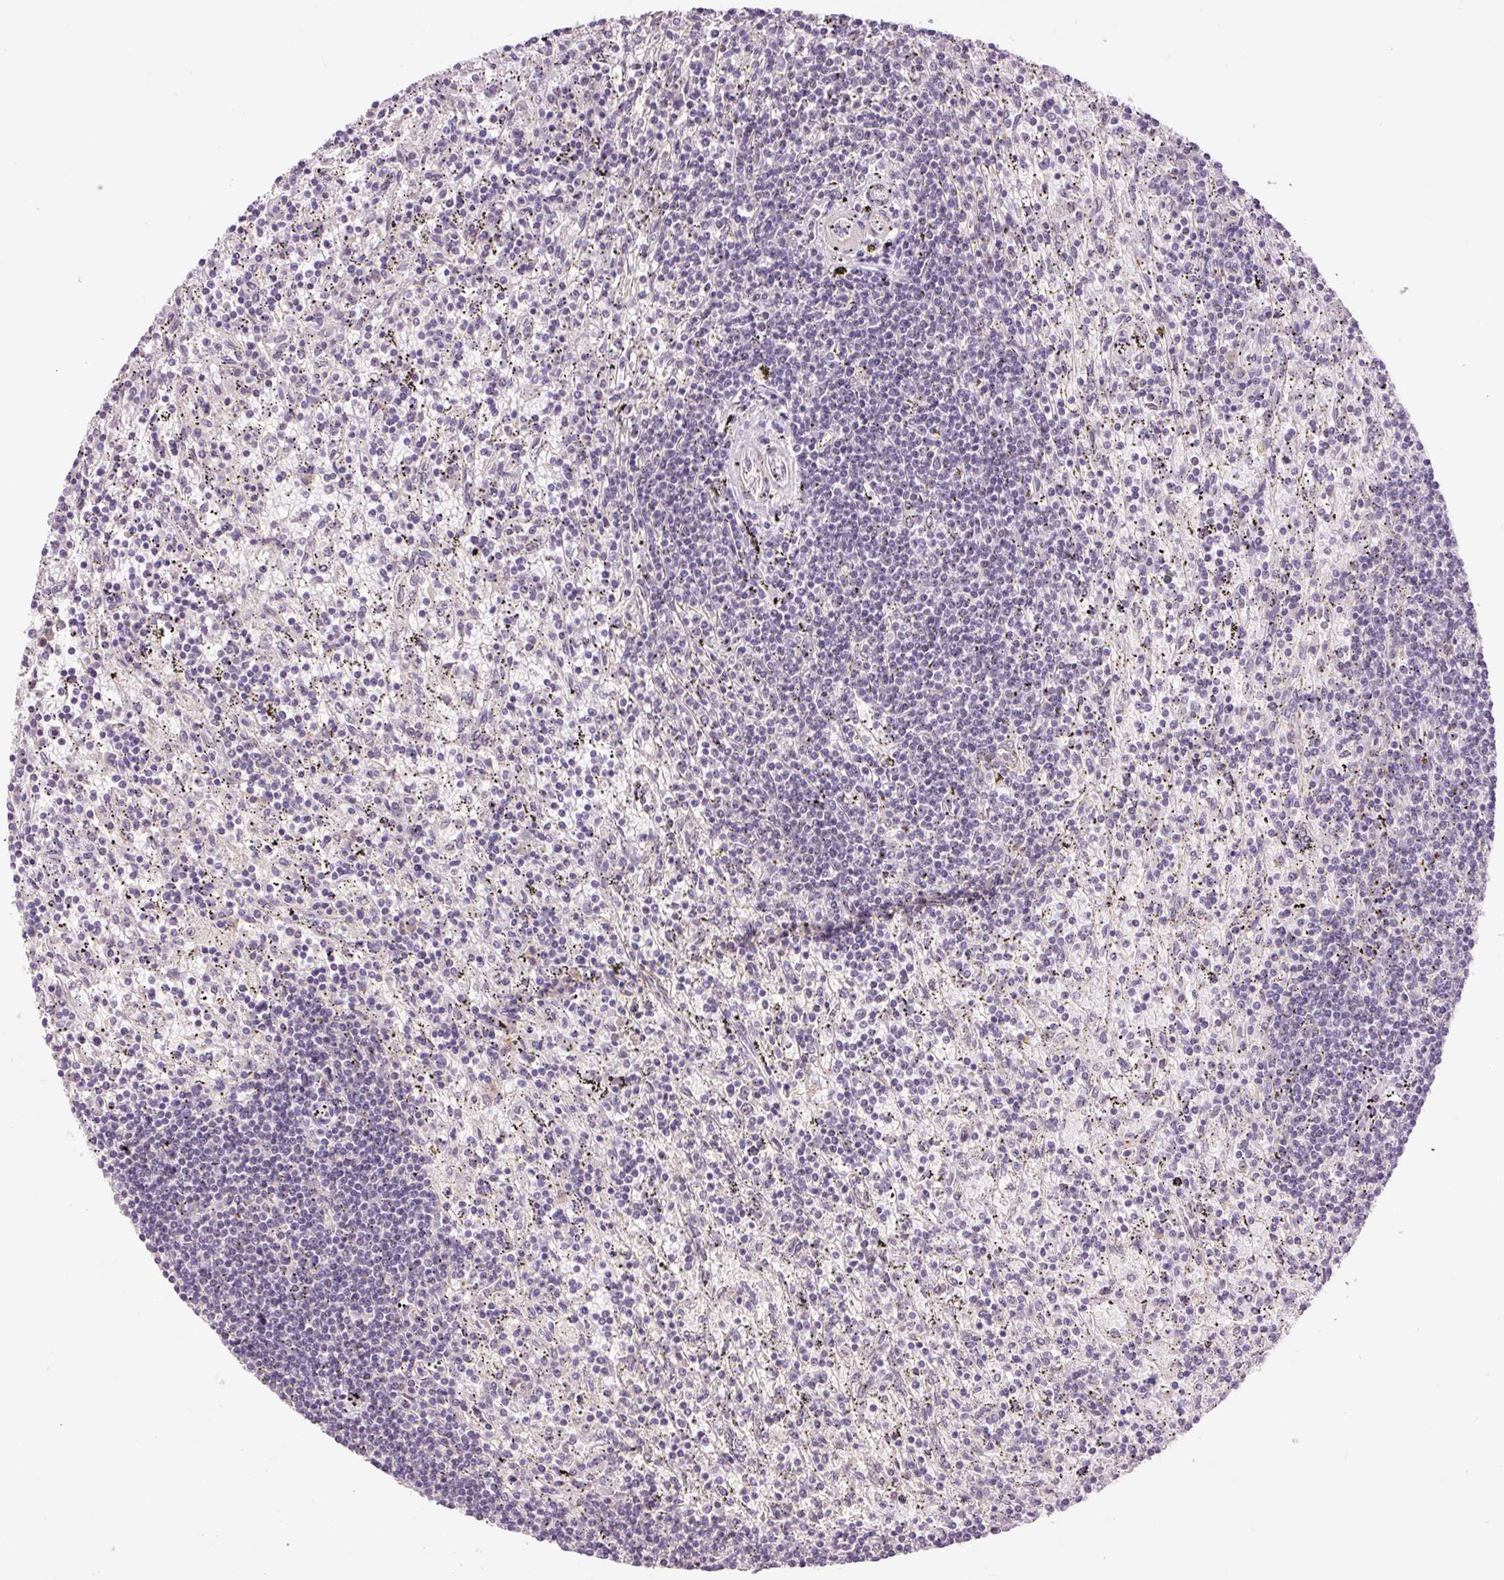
{"staining": {"intensity": "negative", "quantity": "none", "location": "none"}, "tissue": "lymphoma", "cell_type": "Tumor cells", "image_type": "cancer", "snomed": [{"axis": "morphology", "description": "Malignant lymphoma, non-Hodgkin's type, Low grade"}, {"axis": "topography", "description": "Spleen"}], "caption": "The image displays no significant positivity in tumor cells of low-grade malignant lymphoma, non-Hodgkin's type.", "gene": "HNF1A", "patient": {"sex": "male", "age": 76}}